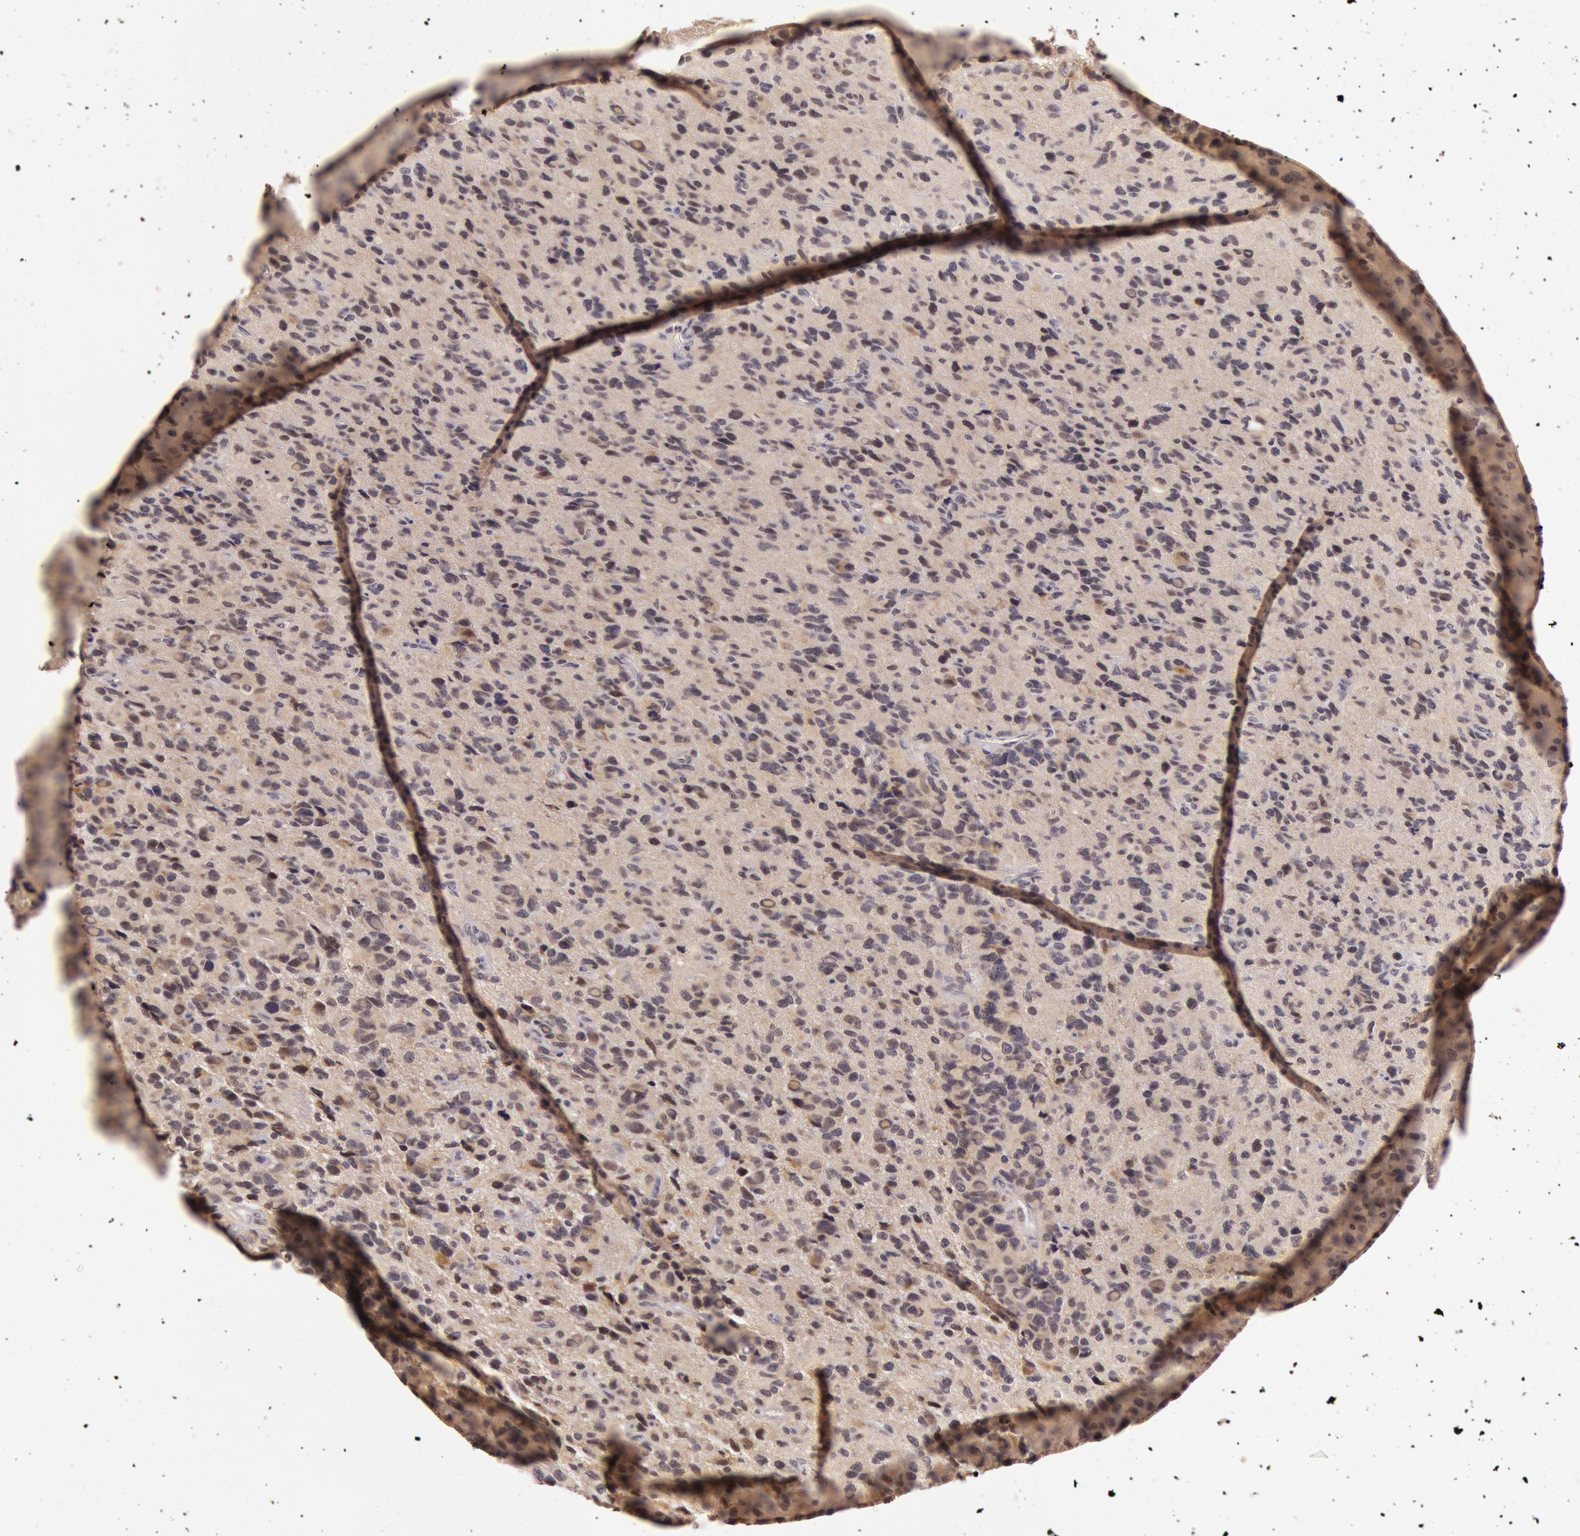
{"staining": {"intensity": "weak", "quantity": "25%-75%", "location": "cytoplasmic/membranous,nuclear"}, "tissue": "glioma", "cell_type": "Tumor cells", "image_type": "cancer", "snomed": [{"axis": "morphology", "description": "Glioma, malignant, High grade"}, {"axis": "topography", "description": "Brain"}], "caption": "Malignant glioma (high-grade) stained with a protein marker reveals weak staining in tumor cells.", "gene": "RTL10", "patient": {"sex": "male", "age": 77}}